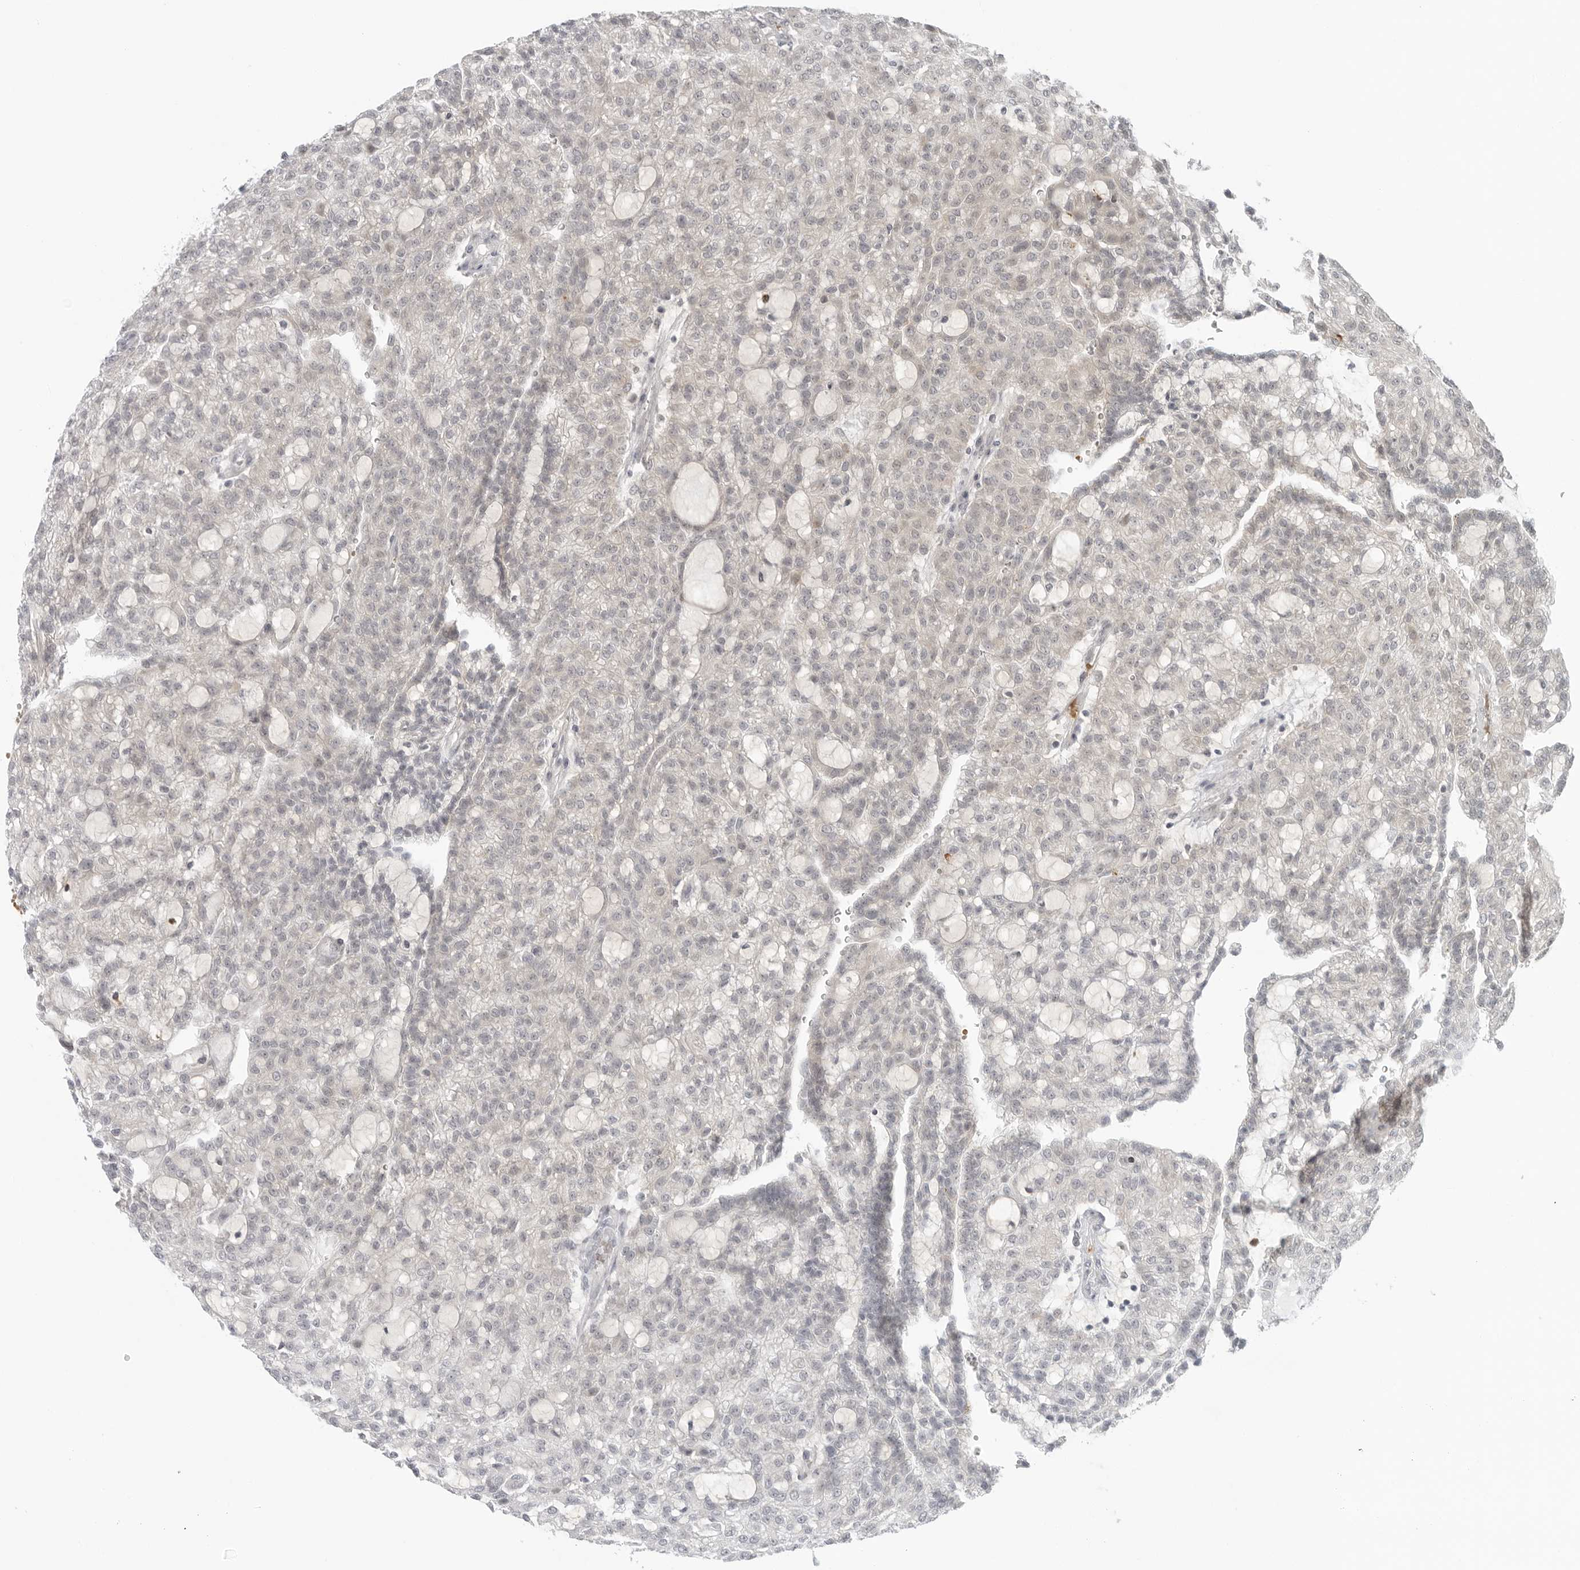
{"staining": {"intensity": "negative", "quantity": "none", "location": "none"}, "tissue": "renal cancer", "cell_type": "Tumor cells", "image_type": "cancer", "snomed": [{"axis": "morphology", "description": "Adenocarcinoma, NOS"}, {"axis": "topography", "description": "Kidney"}], "caption": "The micrograph displays no staining of tumor cells in renal adenocarcinoma.", "gene": "SUGCT", "patient": {"sex": "male", "age": 63}}